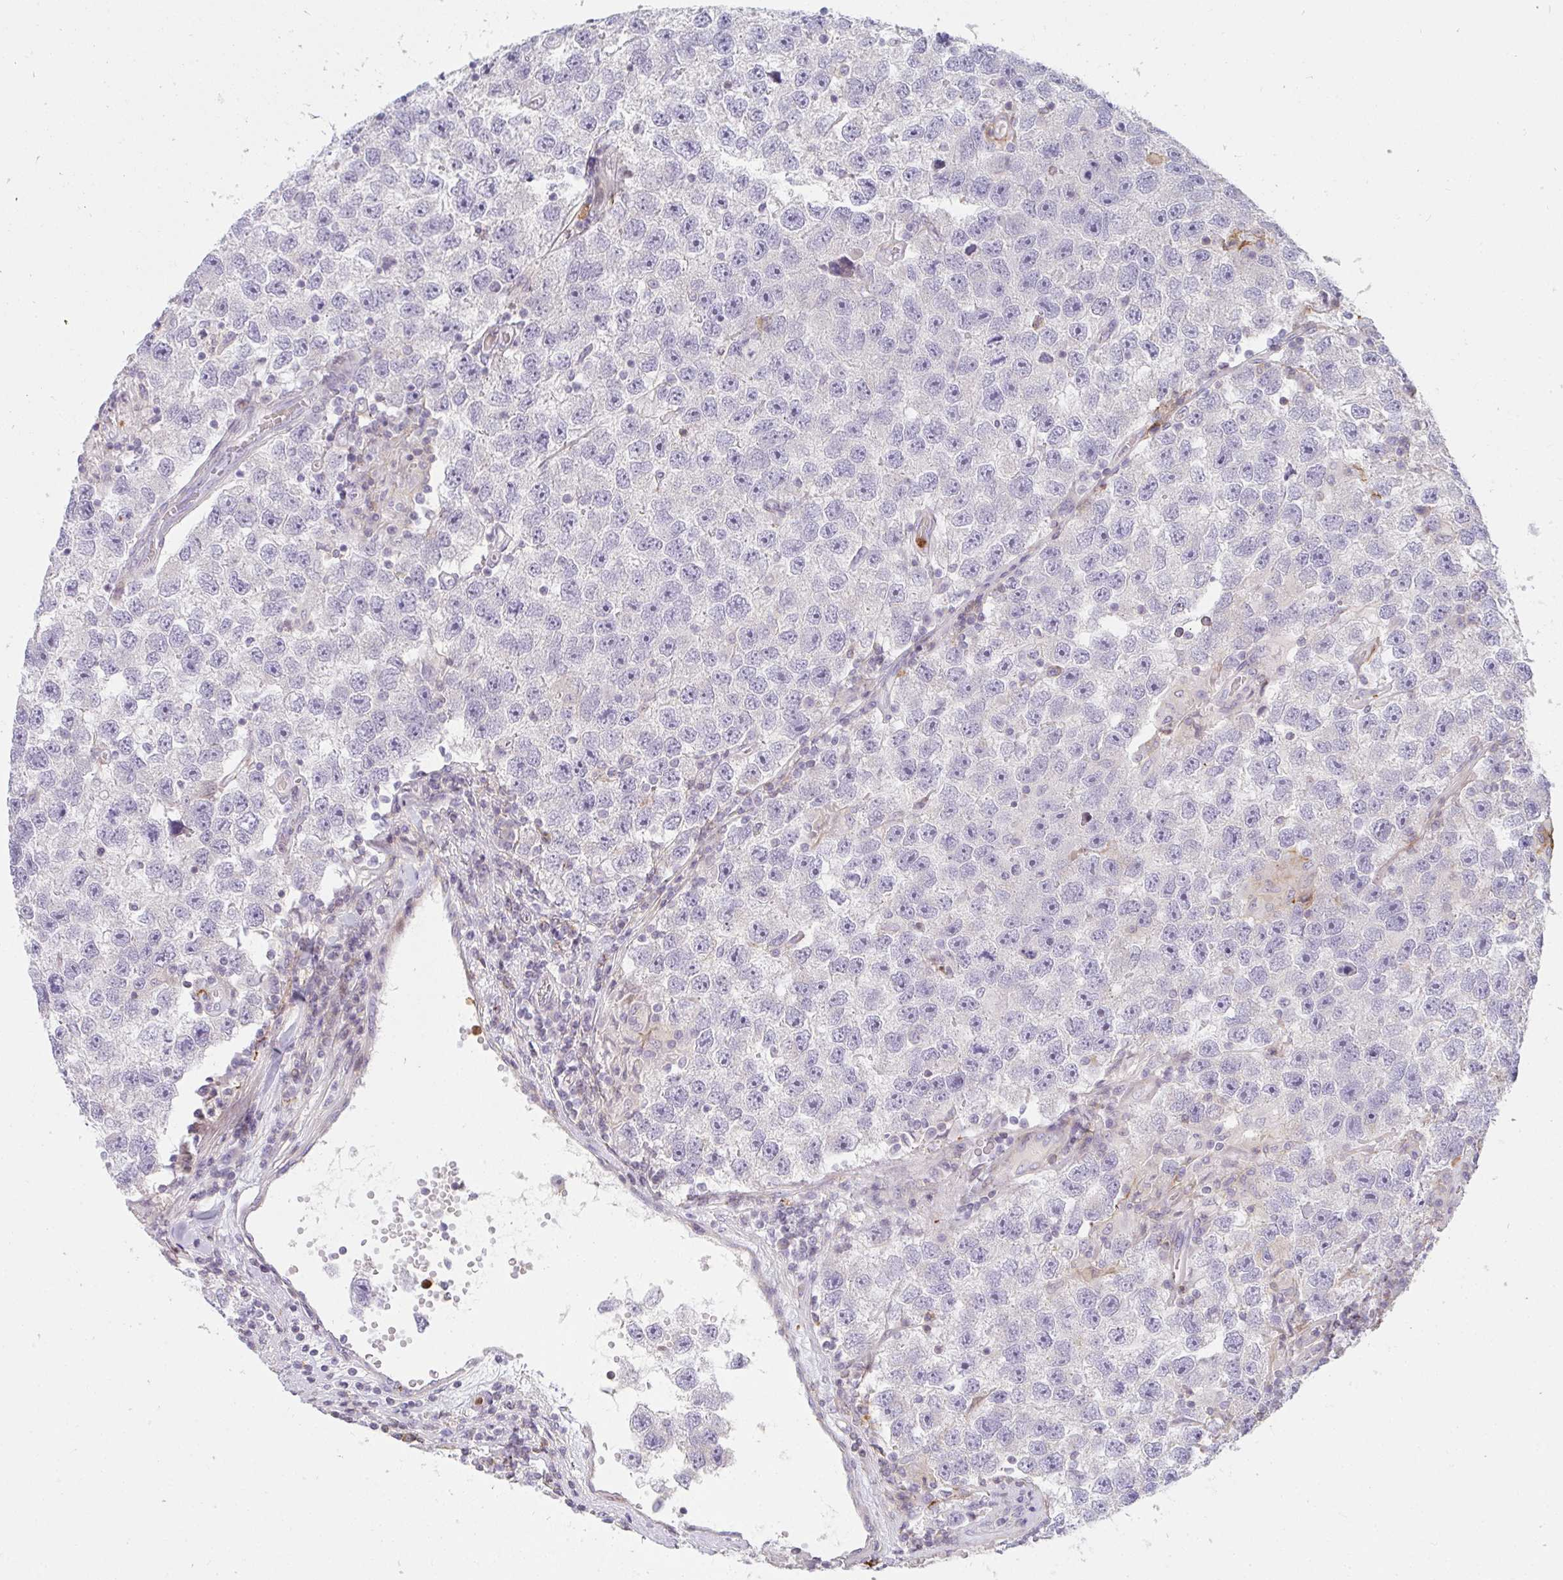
{"staining": {"intensity": "negative", "quantity": "none", "location": "none"}, "tissue": "testis cancer", "cell_type": "Tumor cells", "image_type": "cancer", "snomed": [{"axis": "morphology", "description": "Seminoma, NOS"}, {"axis": "topography", "description": "Testis"}], "caption": "DAB (3,3'-diaminobenzidine) immunohistochemical staining of testis cancer reveals no significant positivity in tumor cells.", "gene": "CSF3R", "patient": {"sex": "male", "age": 26}}